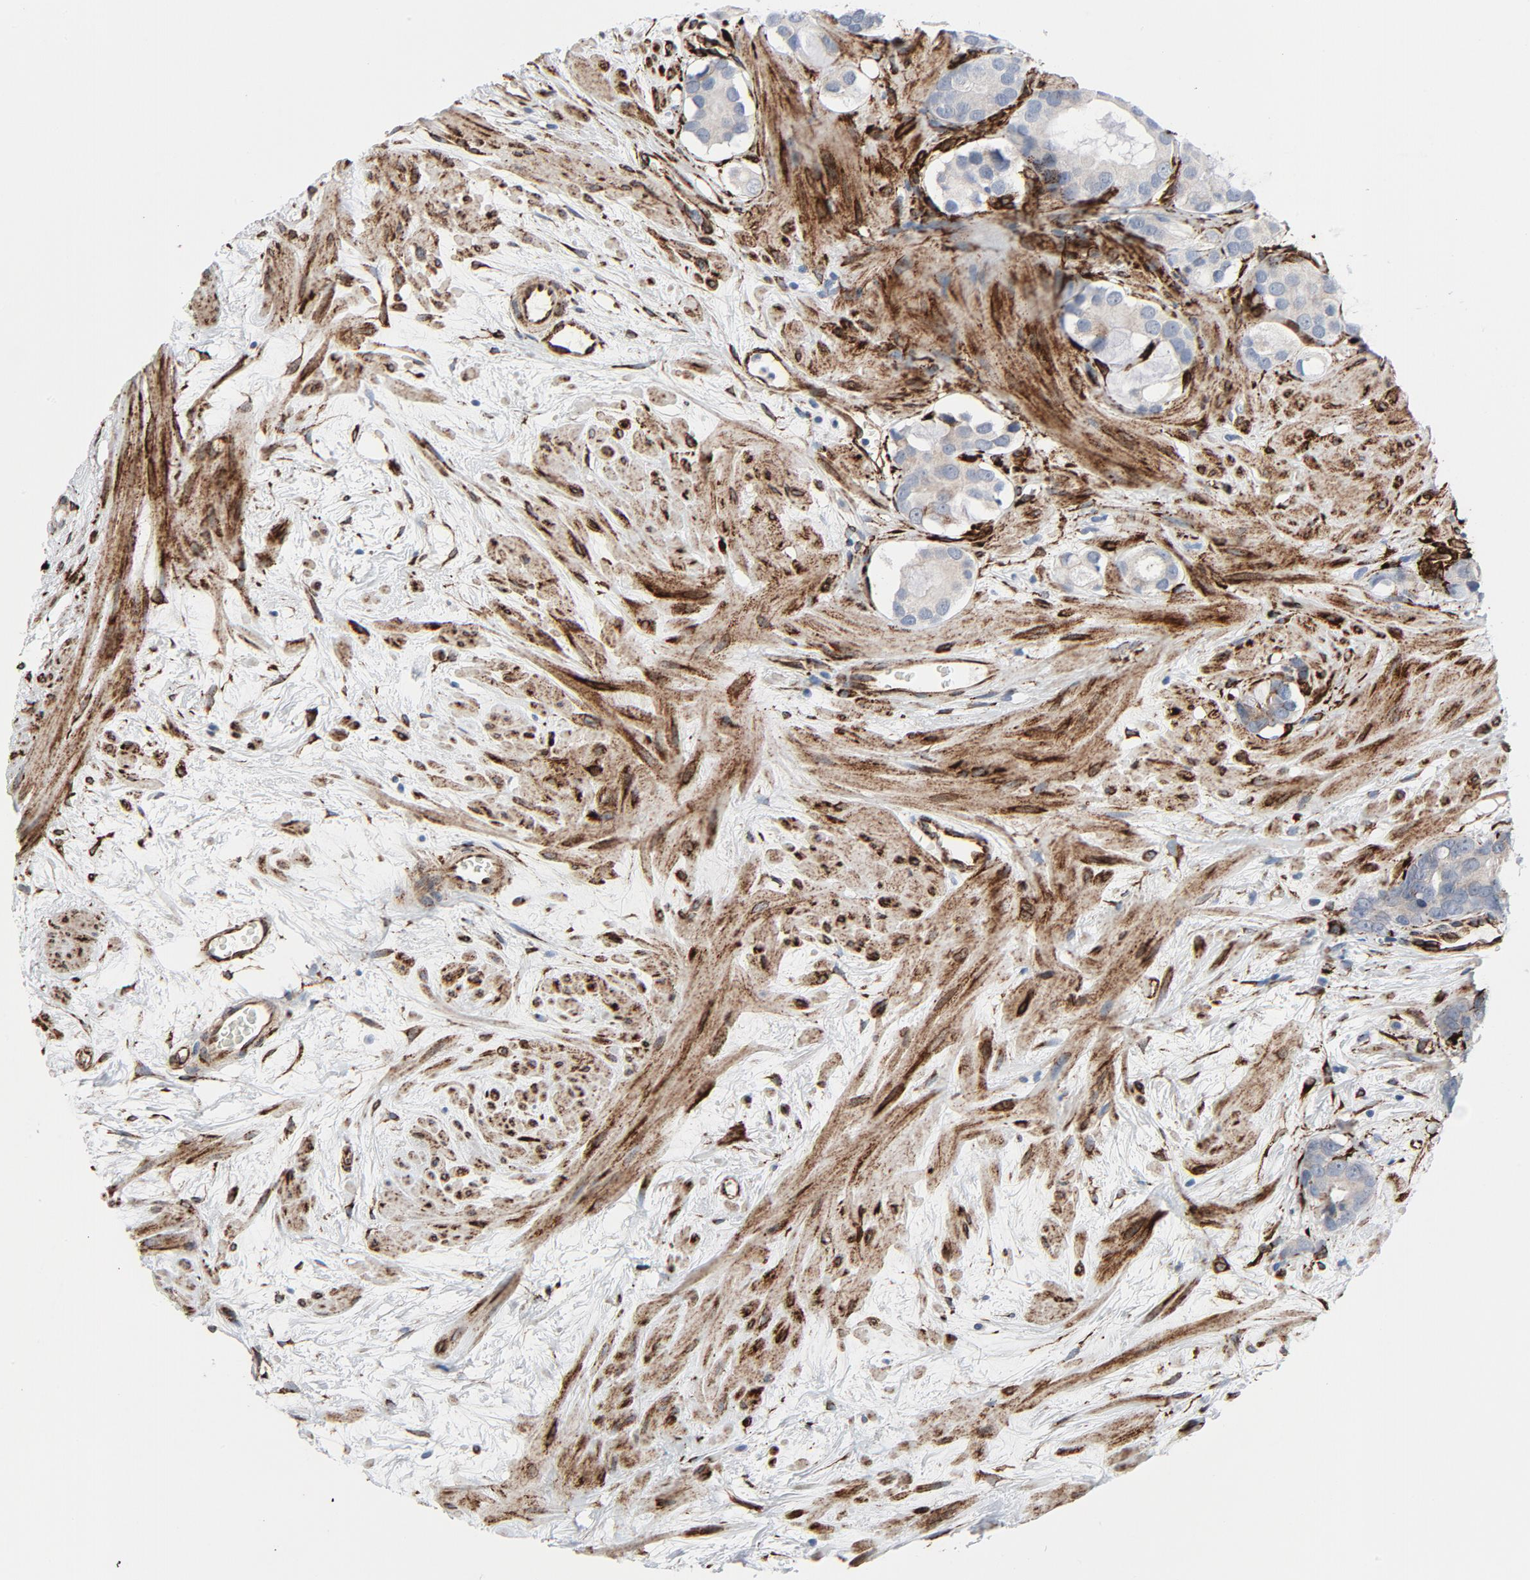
{"staining": {"intensity": "weak", "quantity": "<25%", "location": "cytoplasmic/membranous"}, "tissue": "prostate cancer", "cell_type": "Tumor cells", "image_type": "cancer", "snomed": [{"axis": "morphology", "description": "Adenocarcinoma, Low grade"}, {"axis": "topography", "description": "Prostate"}], "caption": "This is an immunohistochemistry micrograph of prostate low-grade adenocarcinoma. There is no positivity in tumor cells.", "gene": "SERPINH1", "patient": {"sex": "male", "age": 57}}